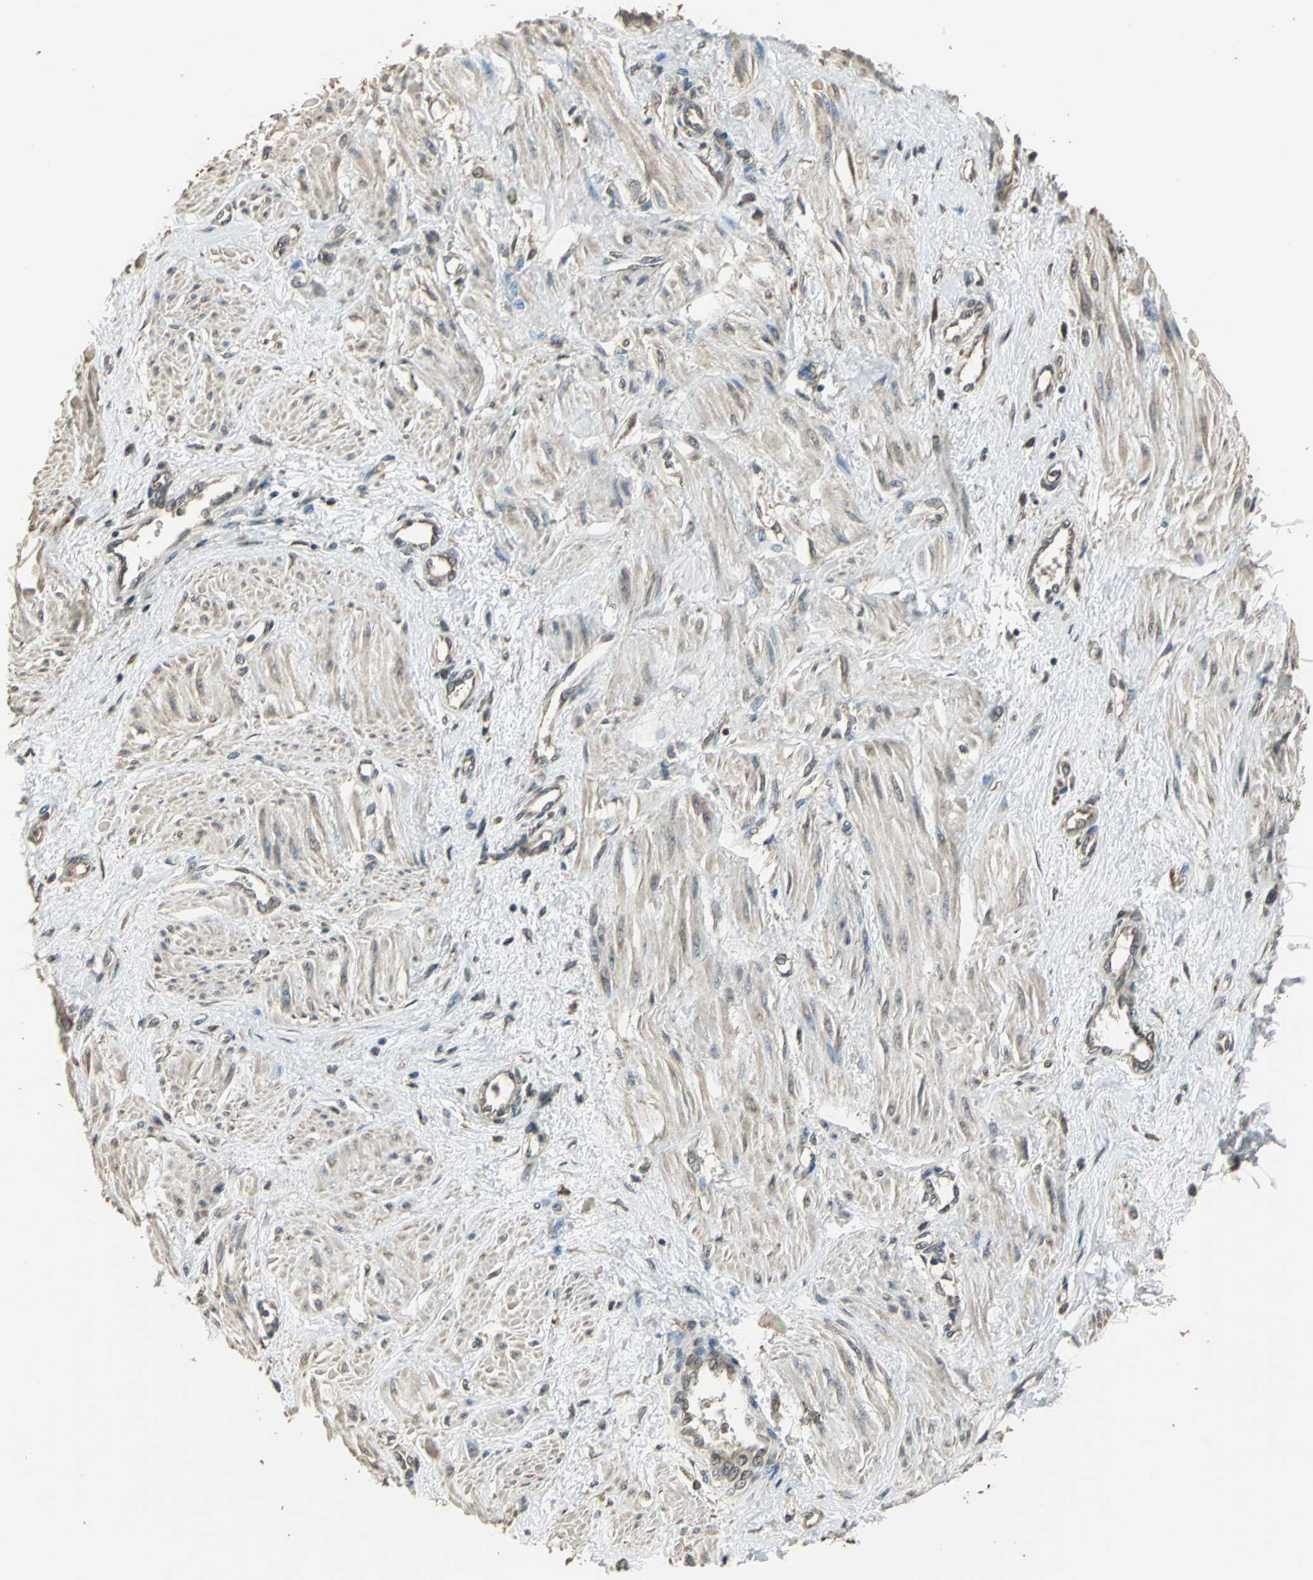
{"staining": {"intensity": "weak", "quantity": "25%-75%", "location": "cytoplasmic/membranous"}, "tissue": "smooth muscle", "cell_type": "Smooth muscle cells", "image_type": "normal", "snomed": [{"axis": "morphology", "description": "Normal tissue, NOS"}, {"axis": "topography", "description": "Smooth muscle"}, {"axis": "topography", "description": "Uterus"}], "caption": "The histopathology image shows staining of benign smooth muscle, revealing weak cytoplasmic/membranous protein positivity (brown color) within smooth muscle cells.", "gene": "UCHL5", "patient": {"sex": "female", "age": 39}}